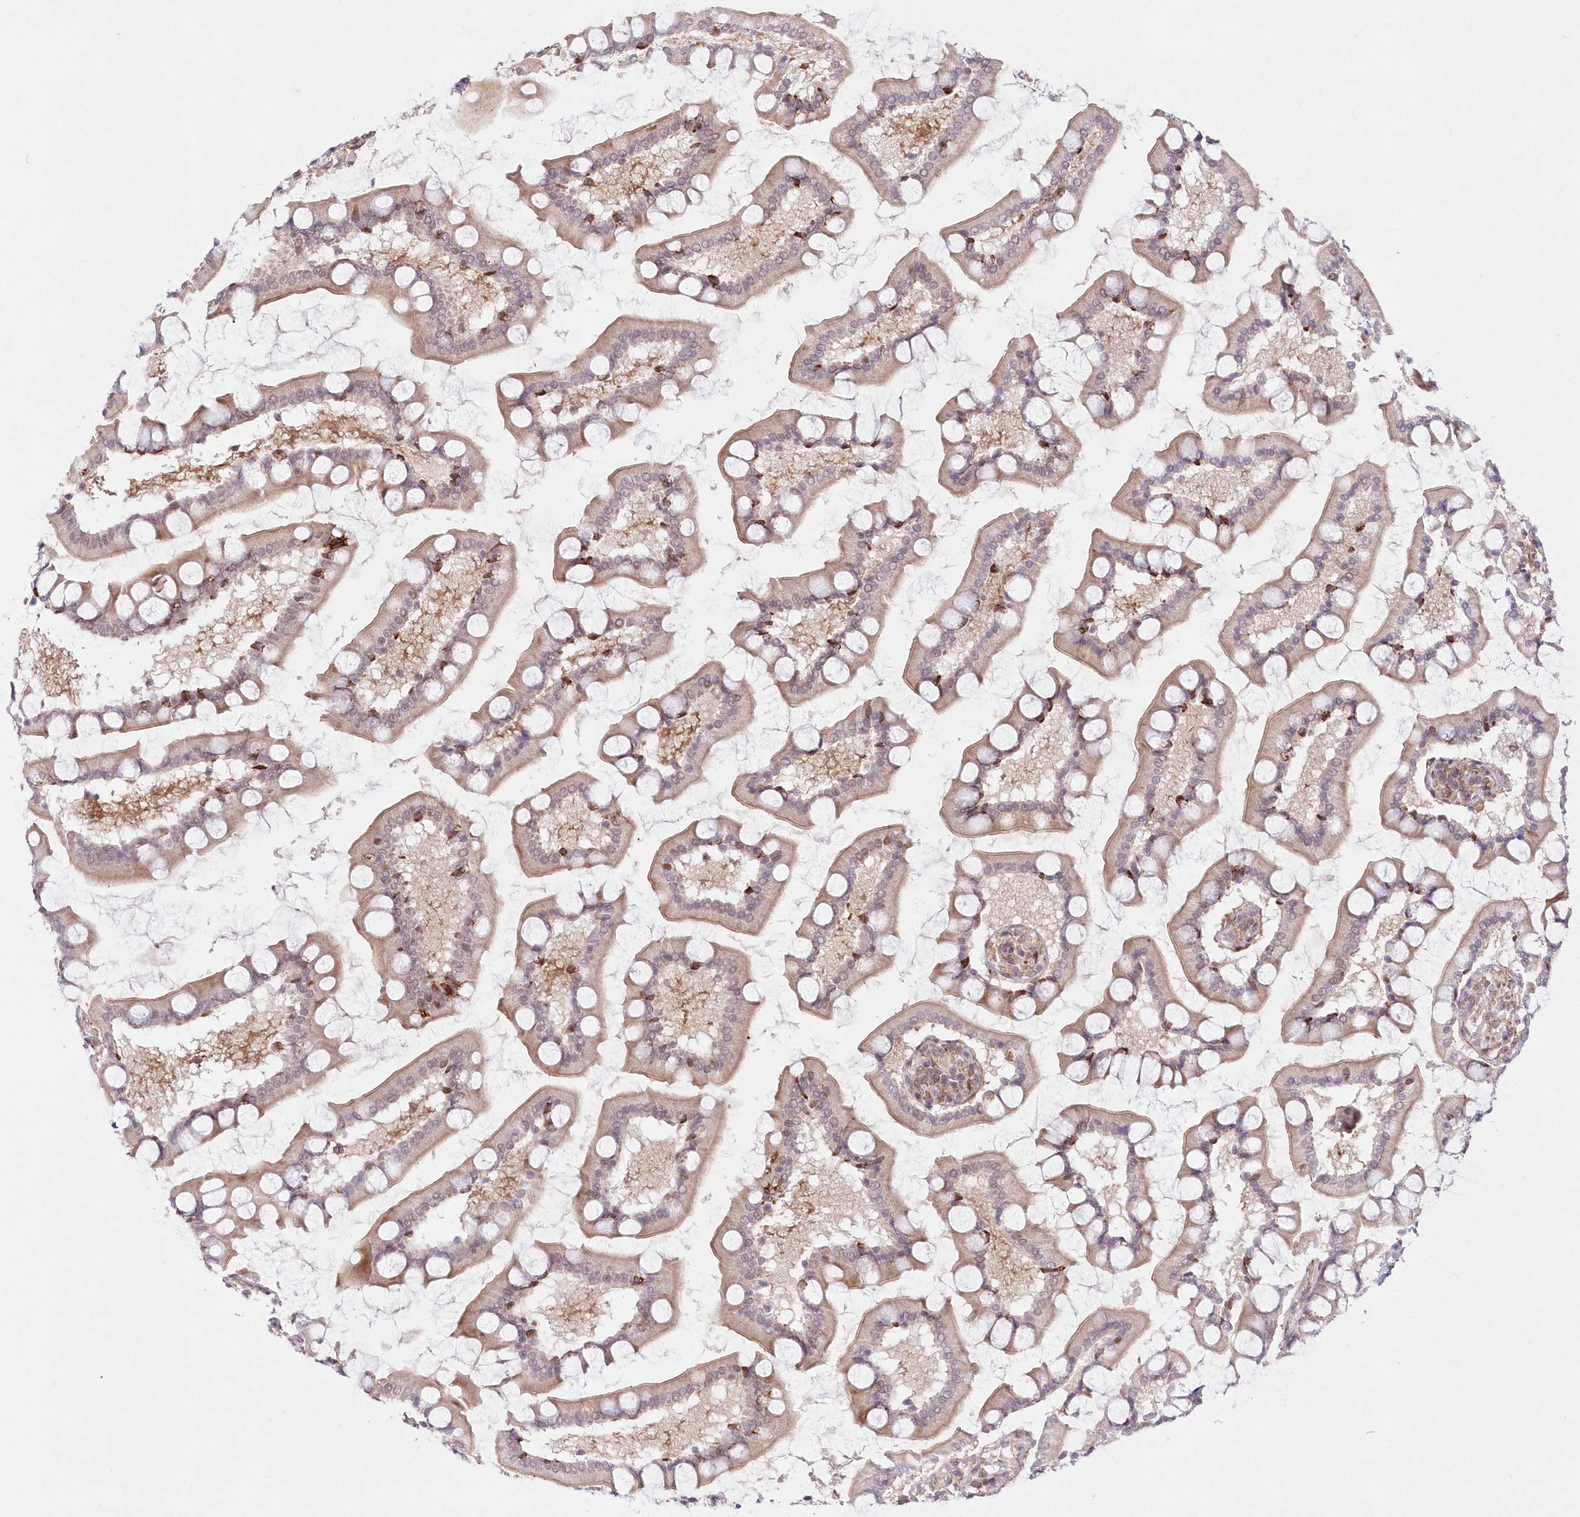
{"staining": {"intensity": "moderate", "quantity": ">75%", "location": "cytoplasmic/membranous"}, "tissue": "small intestine", "cell_type": "Glandular cells", "image_type": "normal", "snomed": [{"axis": "morphology", "description": "Normal tissue, NOS"}, {"axis": "topography", "description": "Small intestine"}], "caption": "Human small intestine stained with a brown dye reveals moderate cytoplasmic/membranous positive staining in about >75% of glandular cells.", "gene": "LDB1", "patient": {"sex": "male", "age": 41}}